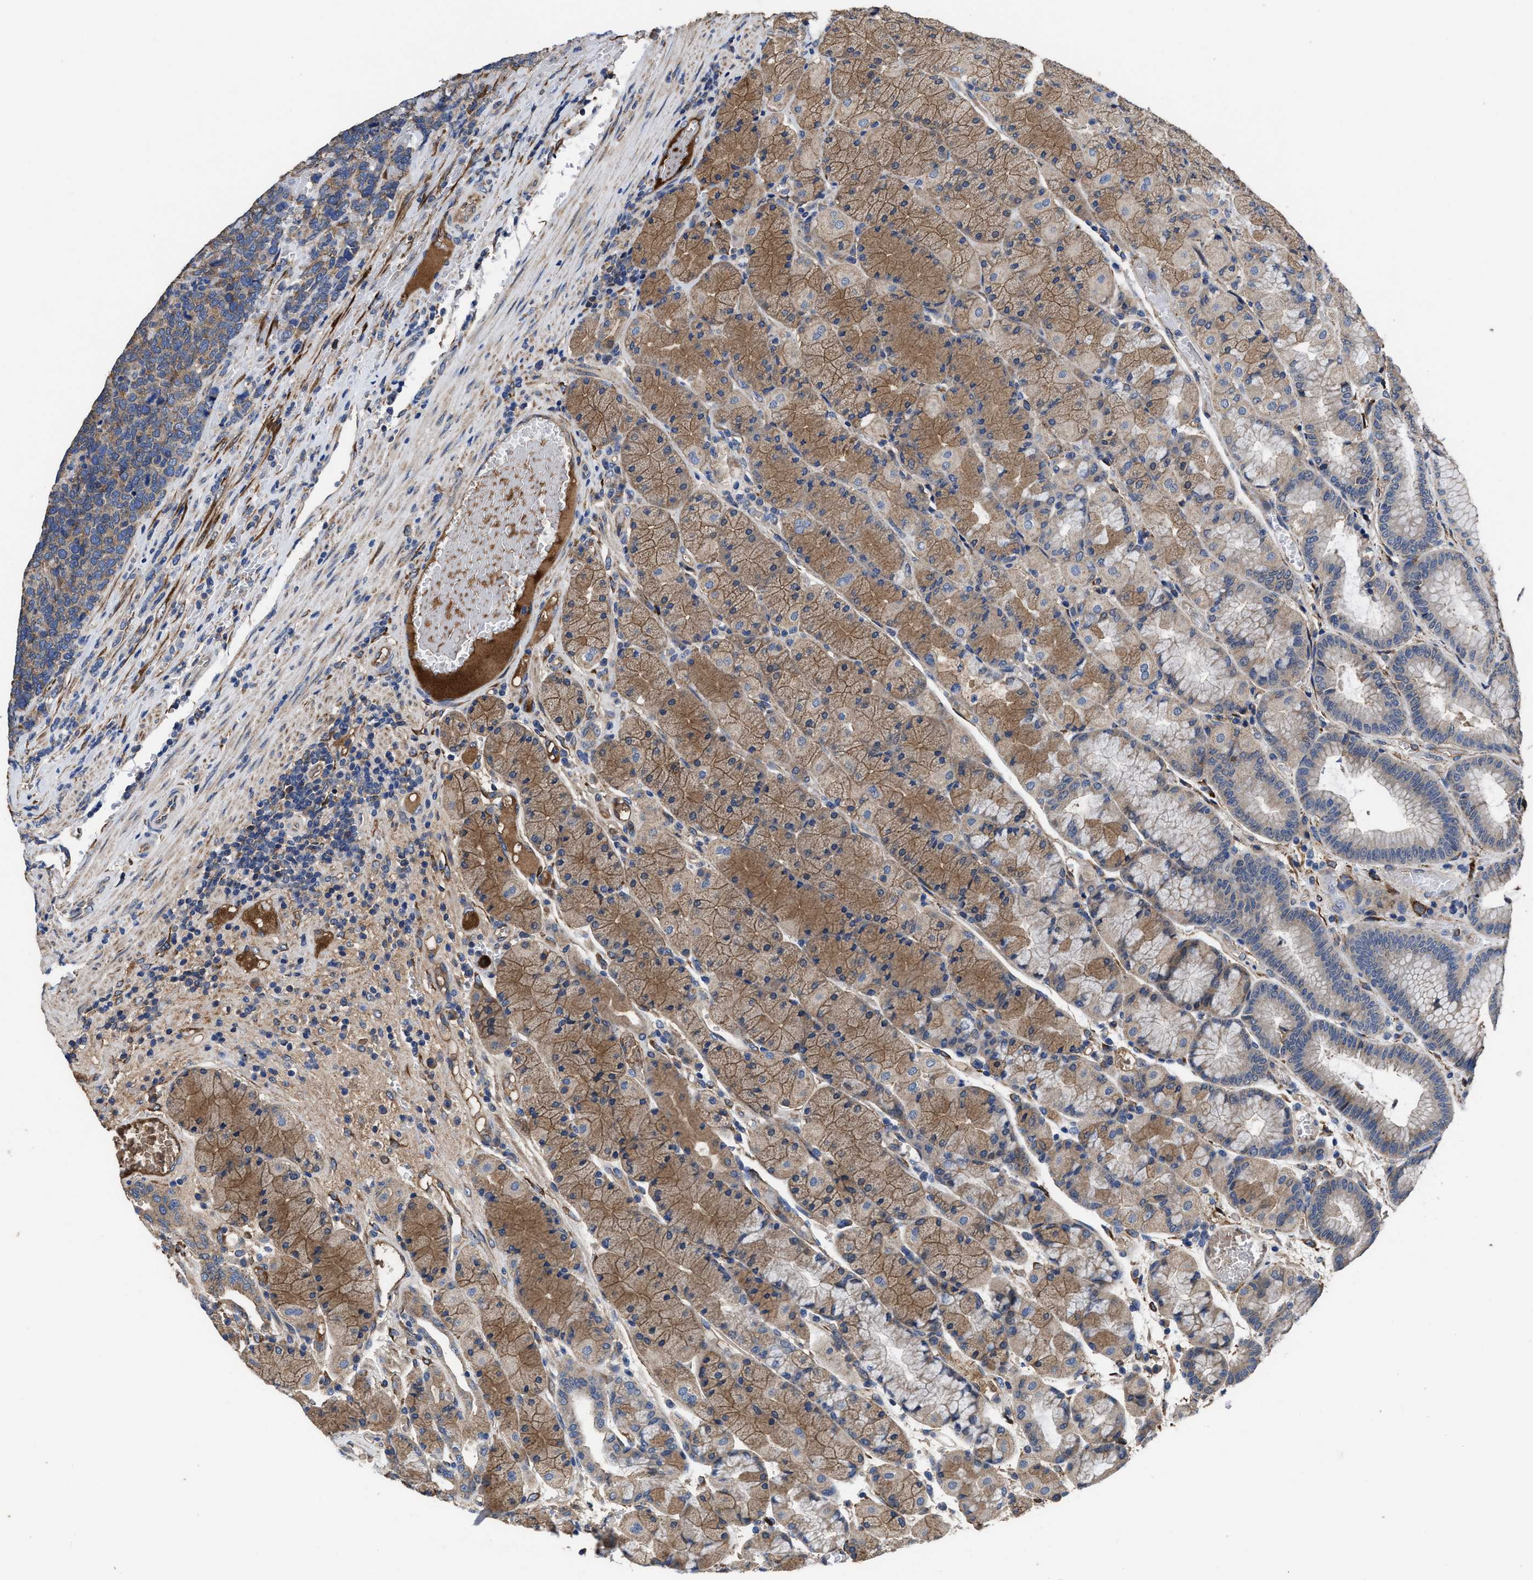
{"staining": {"intensity": "moderate", "quantity": ">75%", "location": "cytoplasmic/membranous"}, "tissue": "stomach", "cell_type": "Glandular cells", "image_type": "normal", "snomed": [{"axis": "morphology", "description": "Normal tissue, NOS"}, {"axis": "morphology", "description": "Carcinoid, malignant, NOS"}, {"axis": "topography", "description": "Stomach, upper"}], "caption": "Protein expression by immunohistochemistry (IHC) exhibits moderate cytoplasmic/membranous staining in approximately >75% of glandular cells in normal stomach.", "gene": "IDNK", "patient": {"sex": "male", "age": 39}}